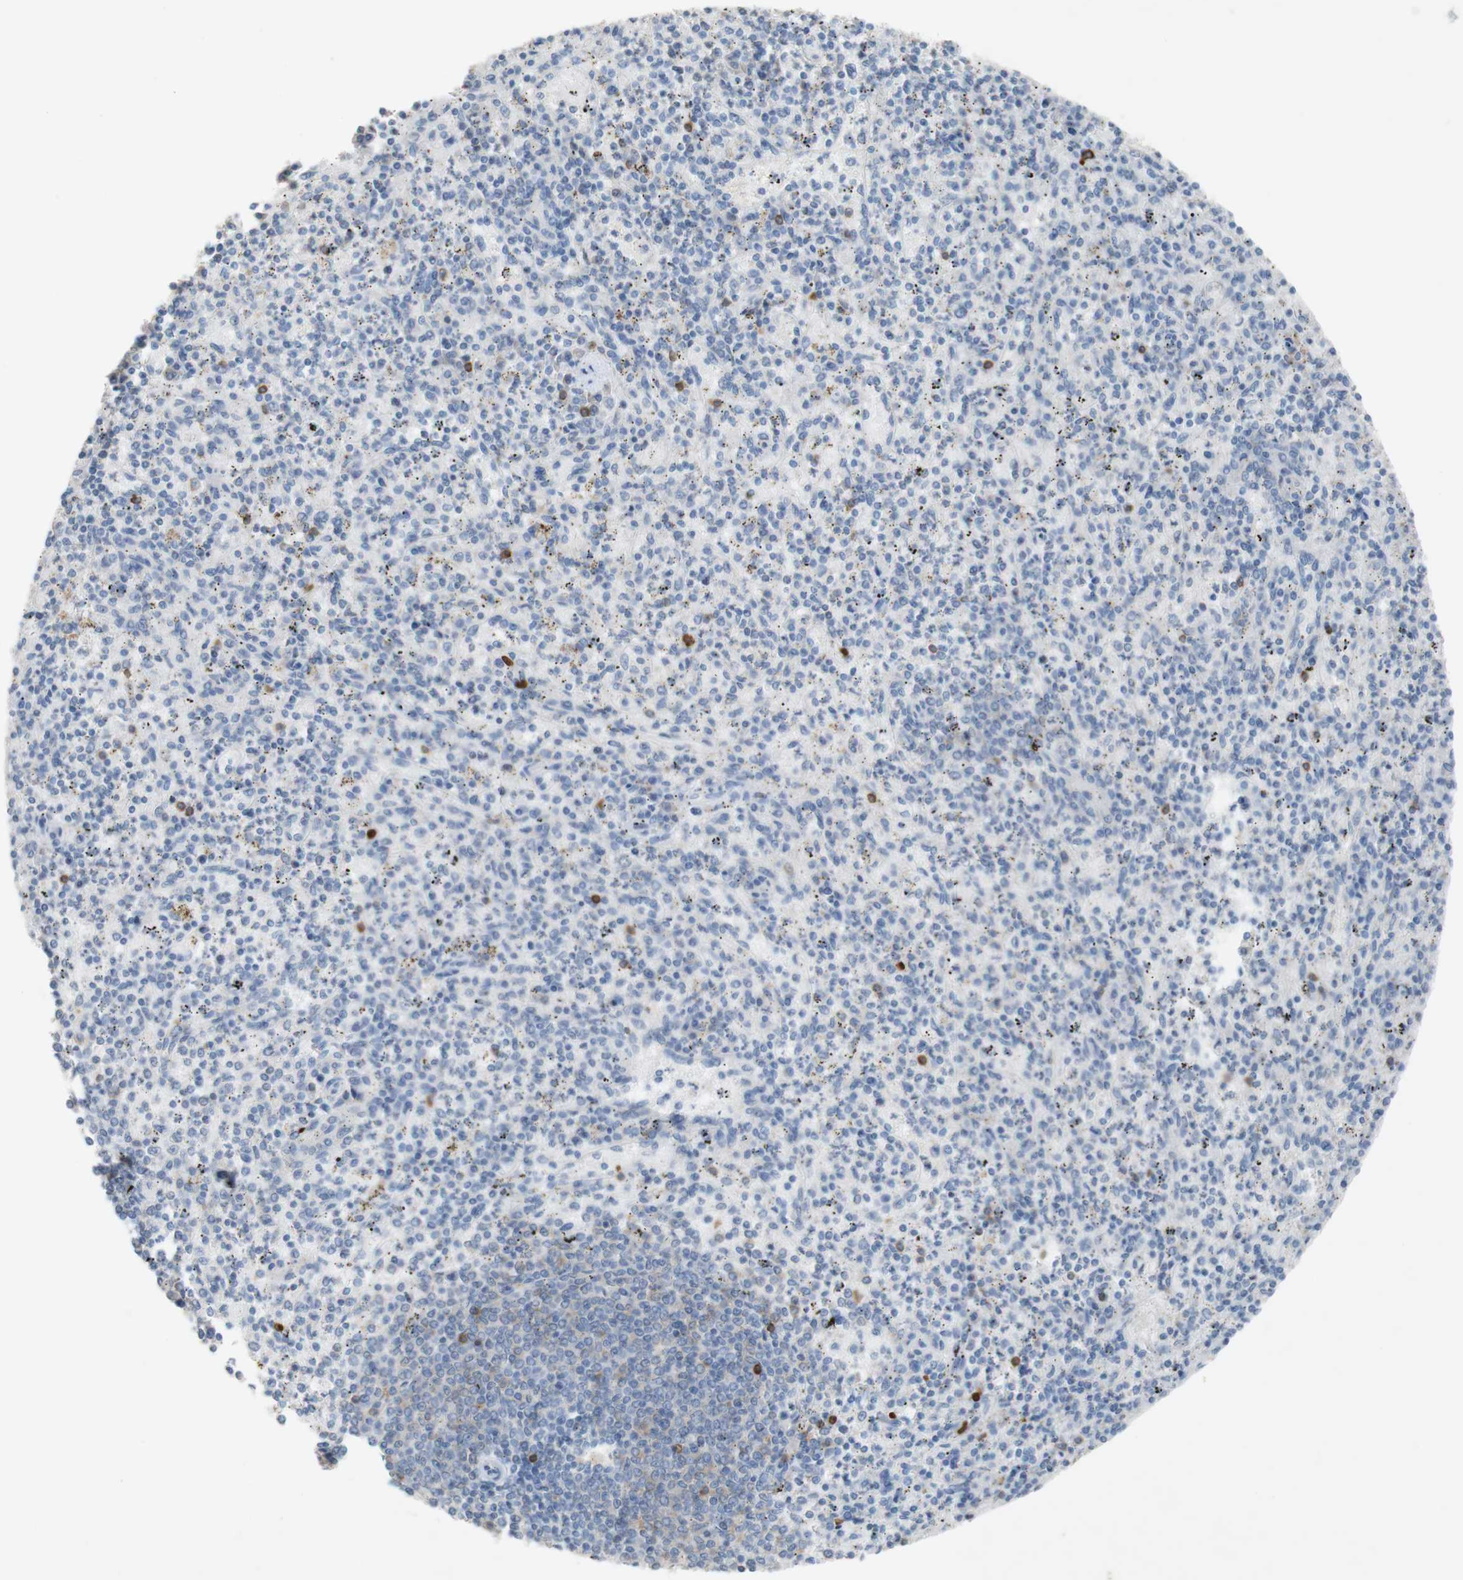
{"staining": {"intensity": "strong", "quantity": "<25%", "location": "cytoplasmic/membranous"}, "tissue": "spleen", "cell_type": "Cells in red pulp", "image_type": "normal", "snomed": [{"axis": "morphology", "description": "Normal tissue, NOS"}, {"axis": "topography", "description": "Spleen"}], "caption": "Spleen was stained to show a protein in brown. There is medium levels of strong cytoplasmic/membranous positivity in approximately <25% of cells in red pulp. (DAB IHC with brightfield microscopy, high magnification).", "gene": "PACSIN1", "patient": {"sex": "male", "age": 72}}